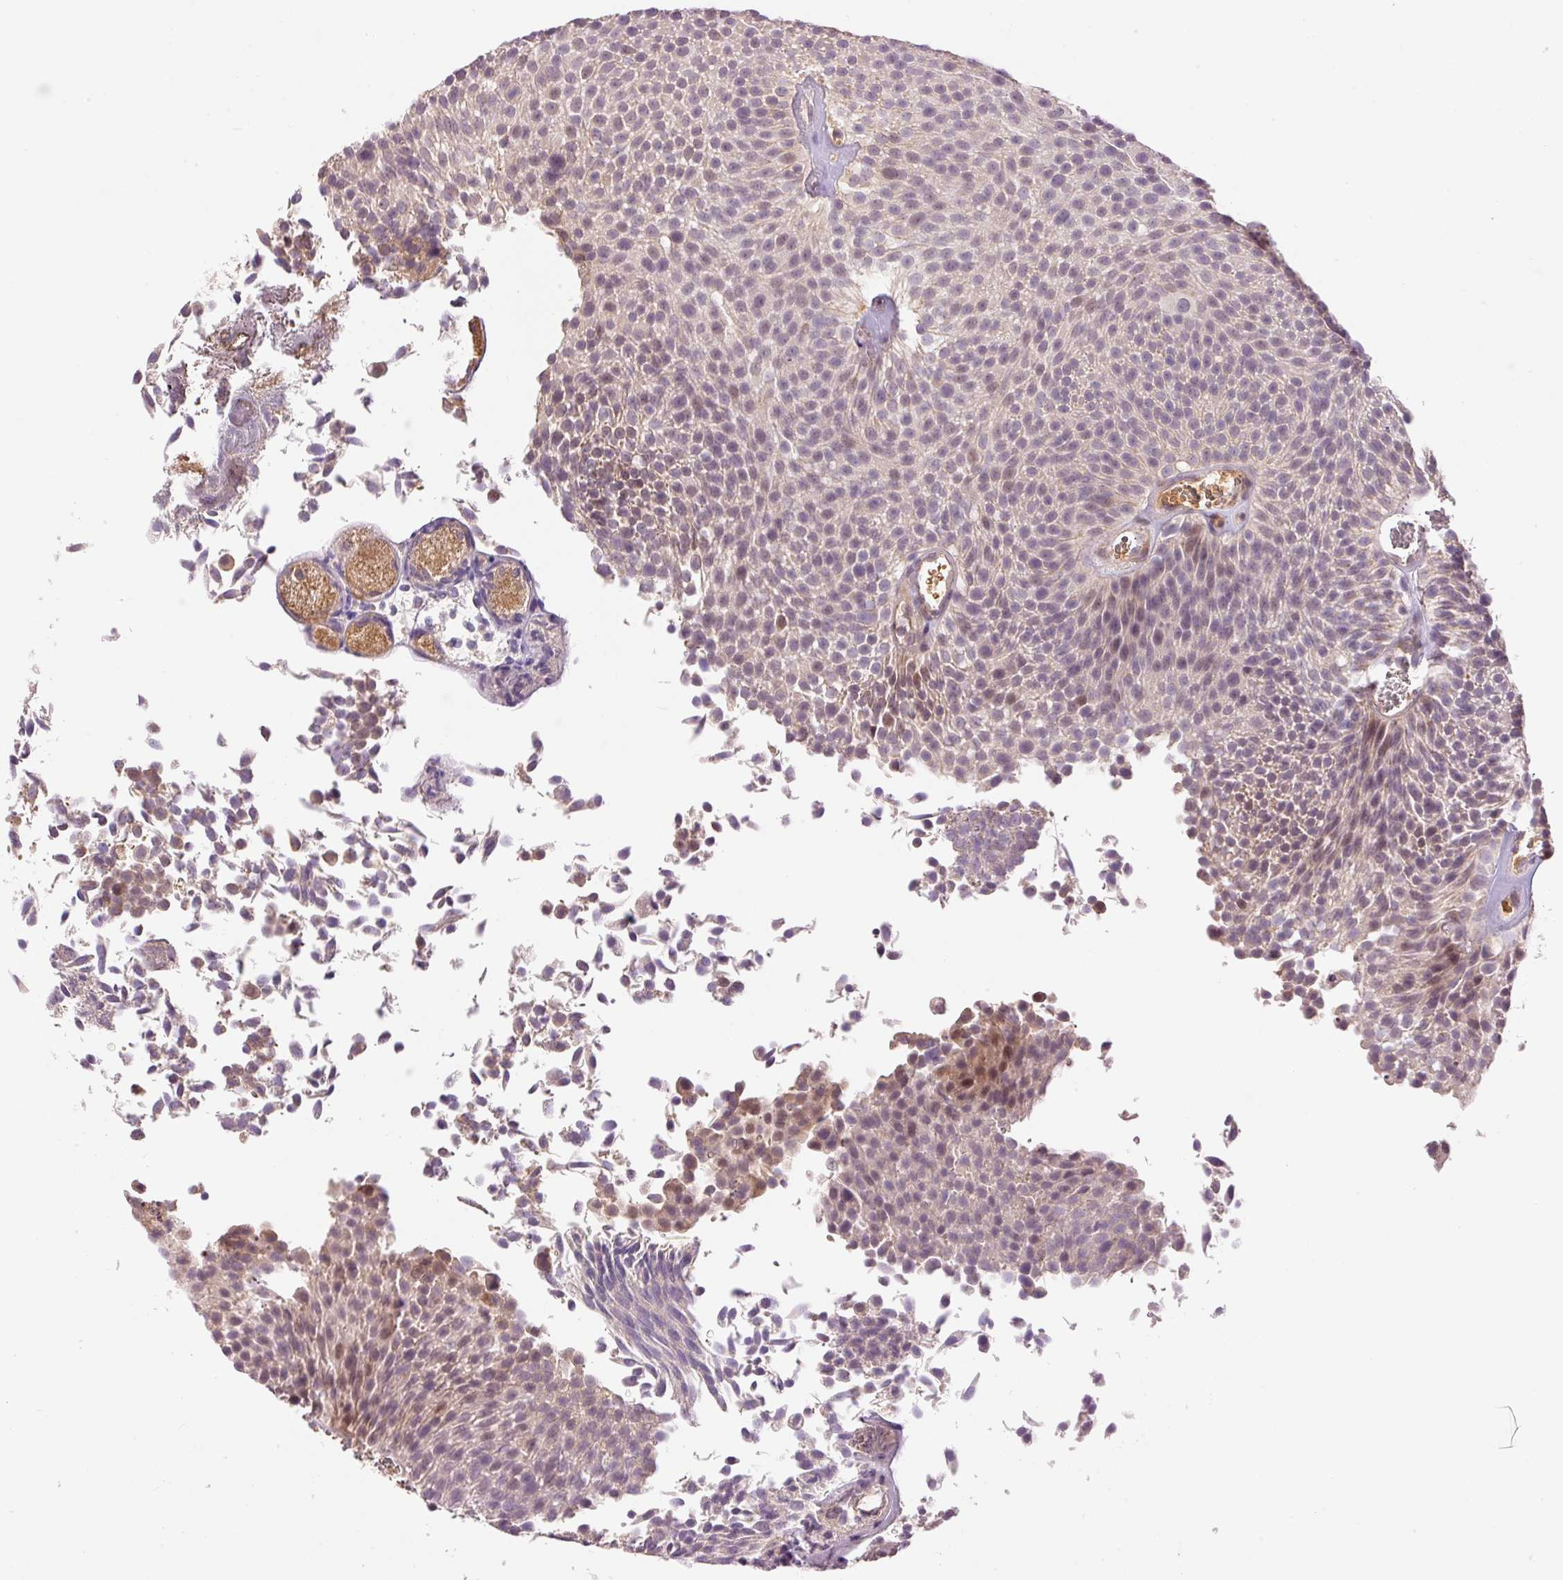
{"staining": {"intensity": "moderate", "quantity": "<25%", "location": "nuclear"}, "tissue": "urothelial cancer", "cell_type": "Tumor cells", "image_type": "cancer", "snomed": [{"axis": "morphology", "description": "Urothelial carcinoma, Low grade"}, {"axis": "topography", "description": "Urinary bladder"}], "caption": "Immunohistochemistry (IHC) of human urothelial cancer shows low levels of moderate nuclear positivity in about <25% of tumor cells.", "gene": "CMTM8", "patient": {"sex": "female", "age": 79}}